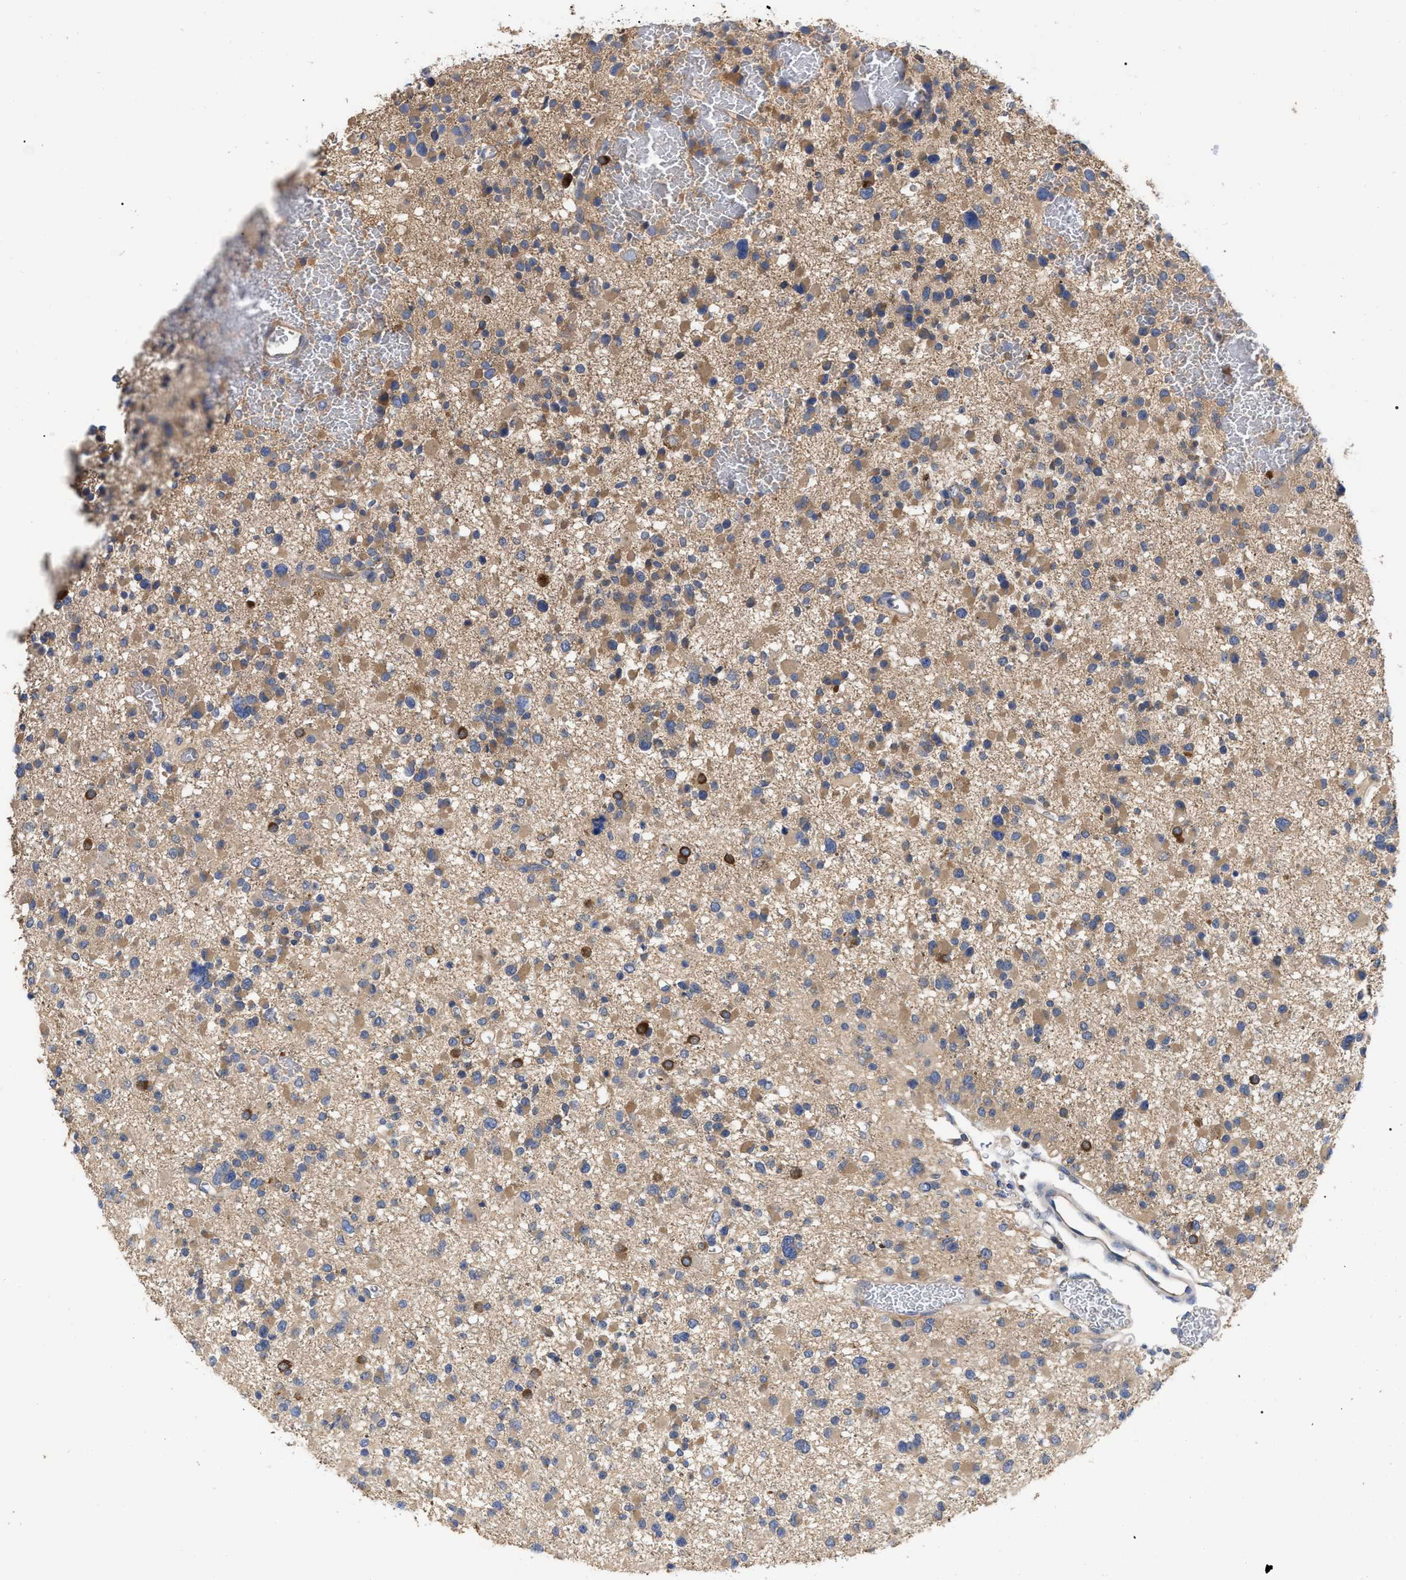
{"staining": {"intensity": "weak", "quantity": ">75%", "location": "cytoplasmic/membranous"}, "tissue": "glioma", "cell_type": "Tumor cells", "image_type": "cancer", "snomed": [{"axis": "morphology", "description": "Glioma, malignant, Low grade"}, {"axis": "topography", "description": "Brain"}], "caption": "Tumor cells exhibit low levels of weak cytoplasmic/membranous staining in approximately >75% of cells in human glioma. (DAB IHC with brightfield microscopy, high magnification).", "gene": "RAP1GDS1", "patient": {"sex": "female", "age": 22}}